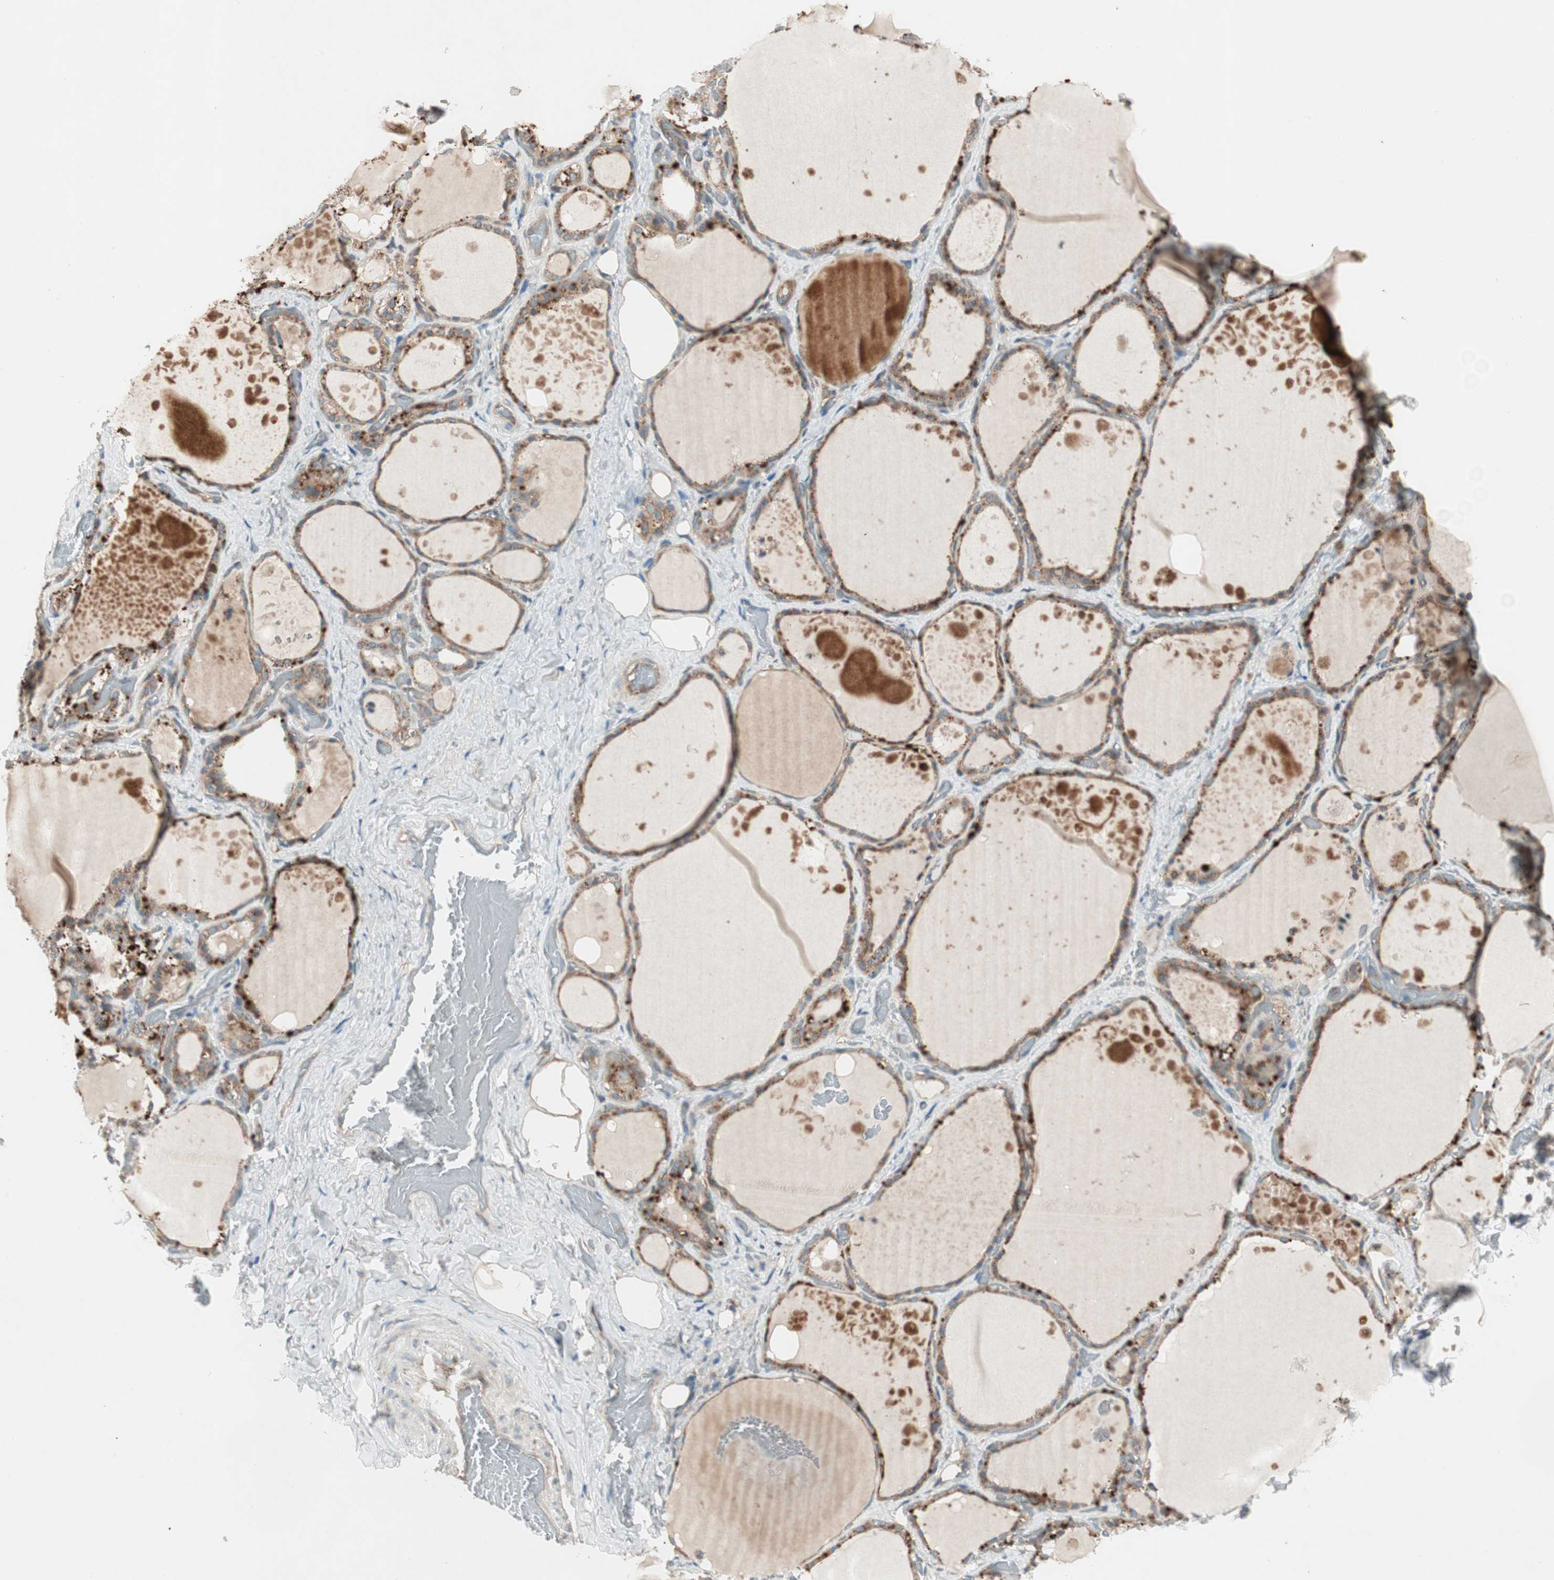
{"staining": {"intensity": "strong", "quantity": ">75%", "location": "cytoplasmic/membranous"}, "tissue": "thyroid gland", "cell_type": "Glandular cells", "image_type": "normal", "snomed": [{"axis": "morphology", "description": "Normal tissue, NOS"}, {"axis": "topography", "description": "Thyroid gland"}], "caption": "Strong cytoplasmic/membranous expression for a protein is appreciated in approximately >75% of glandular cells of unremarkable thyroid gland using immunohistochemistry.", "gene": "CHADL", "patient": {"sex": "male", "age": 61}}